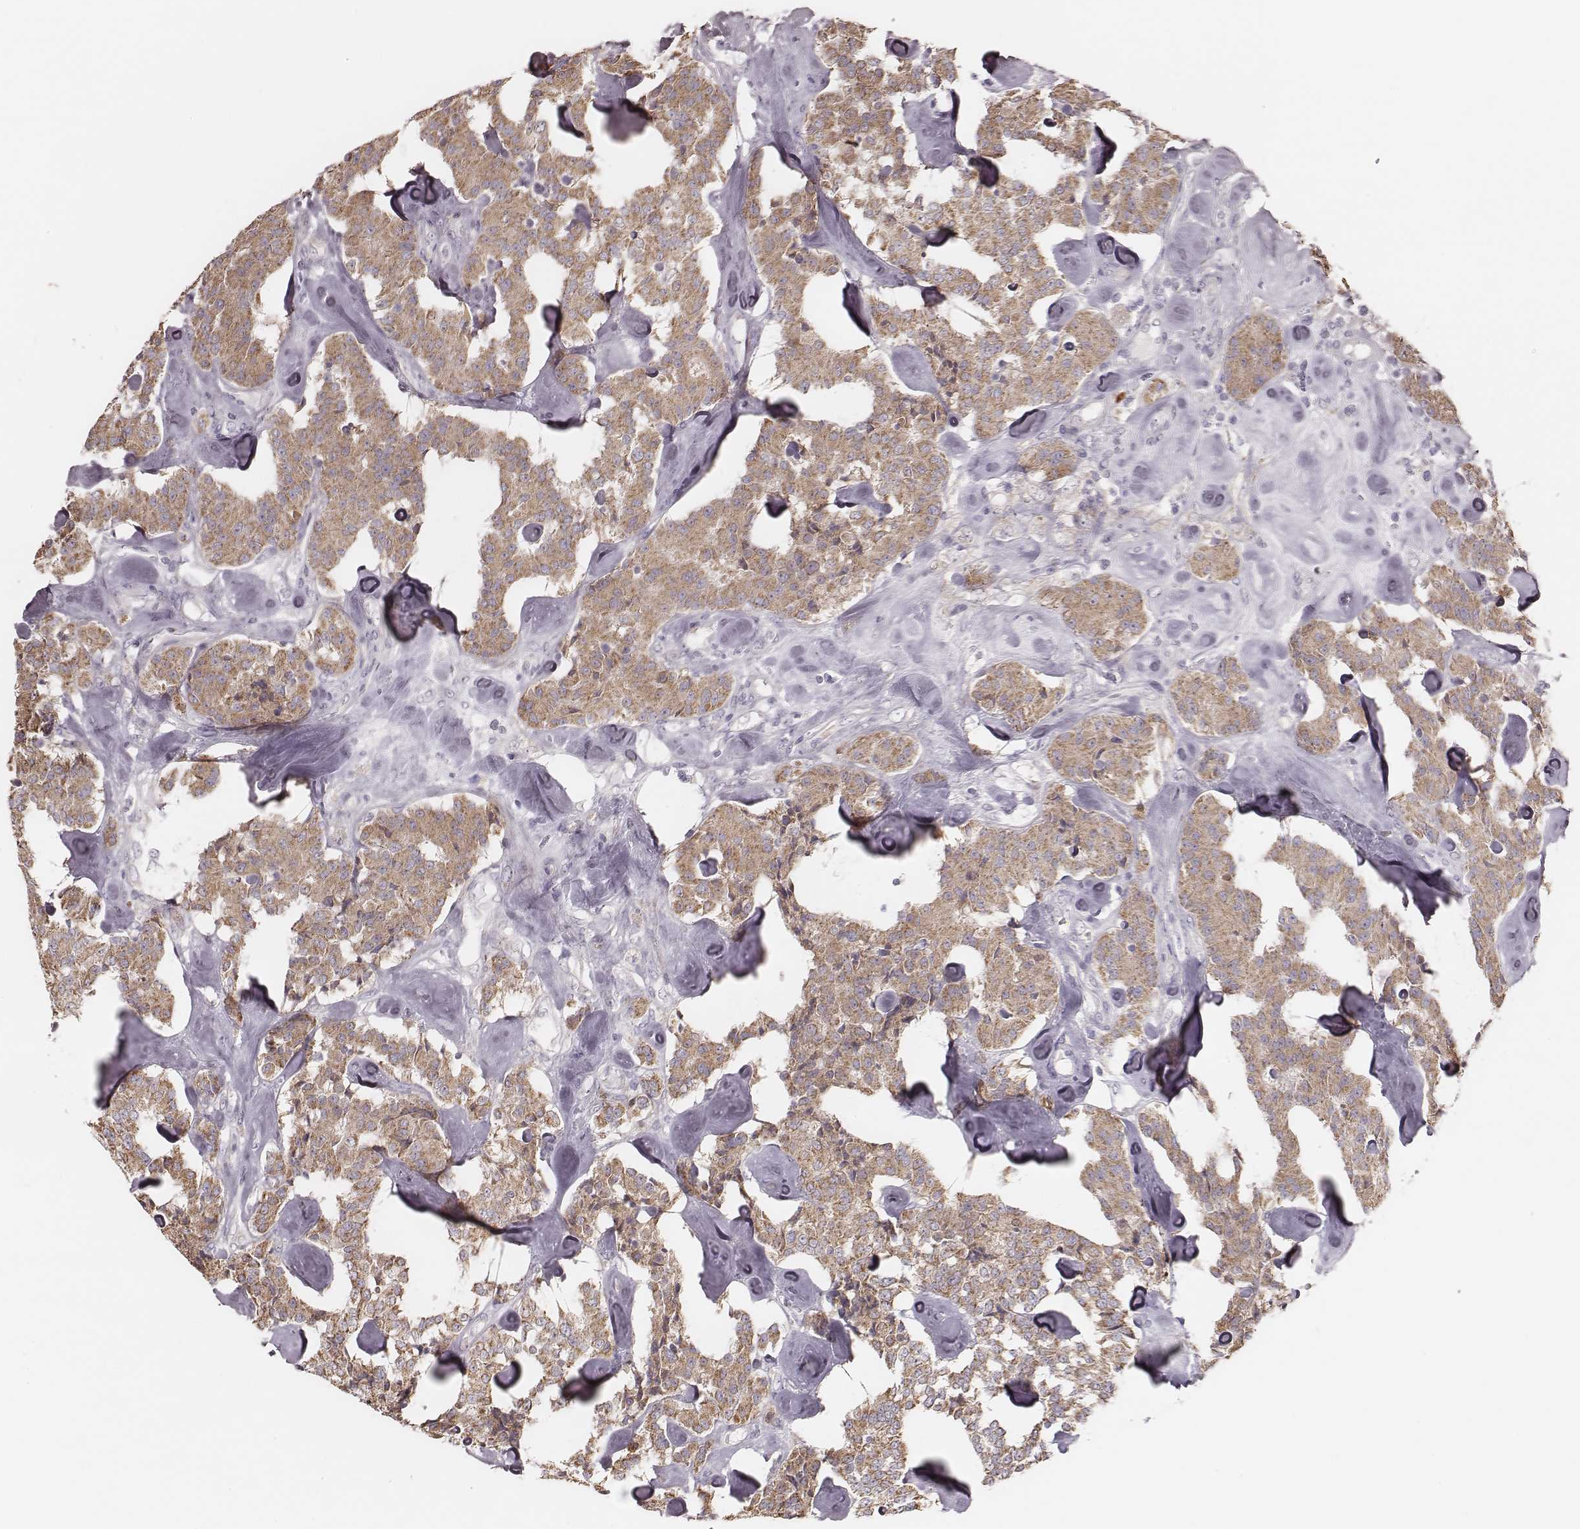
{"staining": {"intensity": "moderate", "quantity": ">75%", "location": "cytoplasmic/membranous"}, "tissue": "carcinoid", "cell_type": "Tumor cells", "image_type": "cancer", "snomed": [{"axis": "morphology", "description": "Carcinoid, malignant, NOS"}, {"axis": "topography", "description": "Pancreas"}], "caption": "Moderate cytoplasmic/membranous positivity is identified in approximately >75% of tumor cells in carcinoid.", "gene": "KIF5C", "patient": {"sex": "male", "age": 41}}